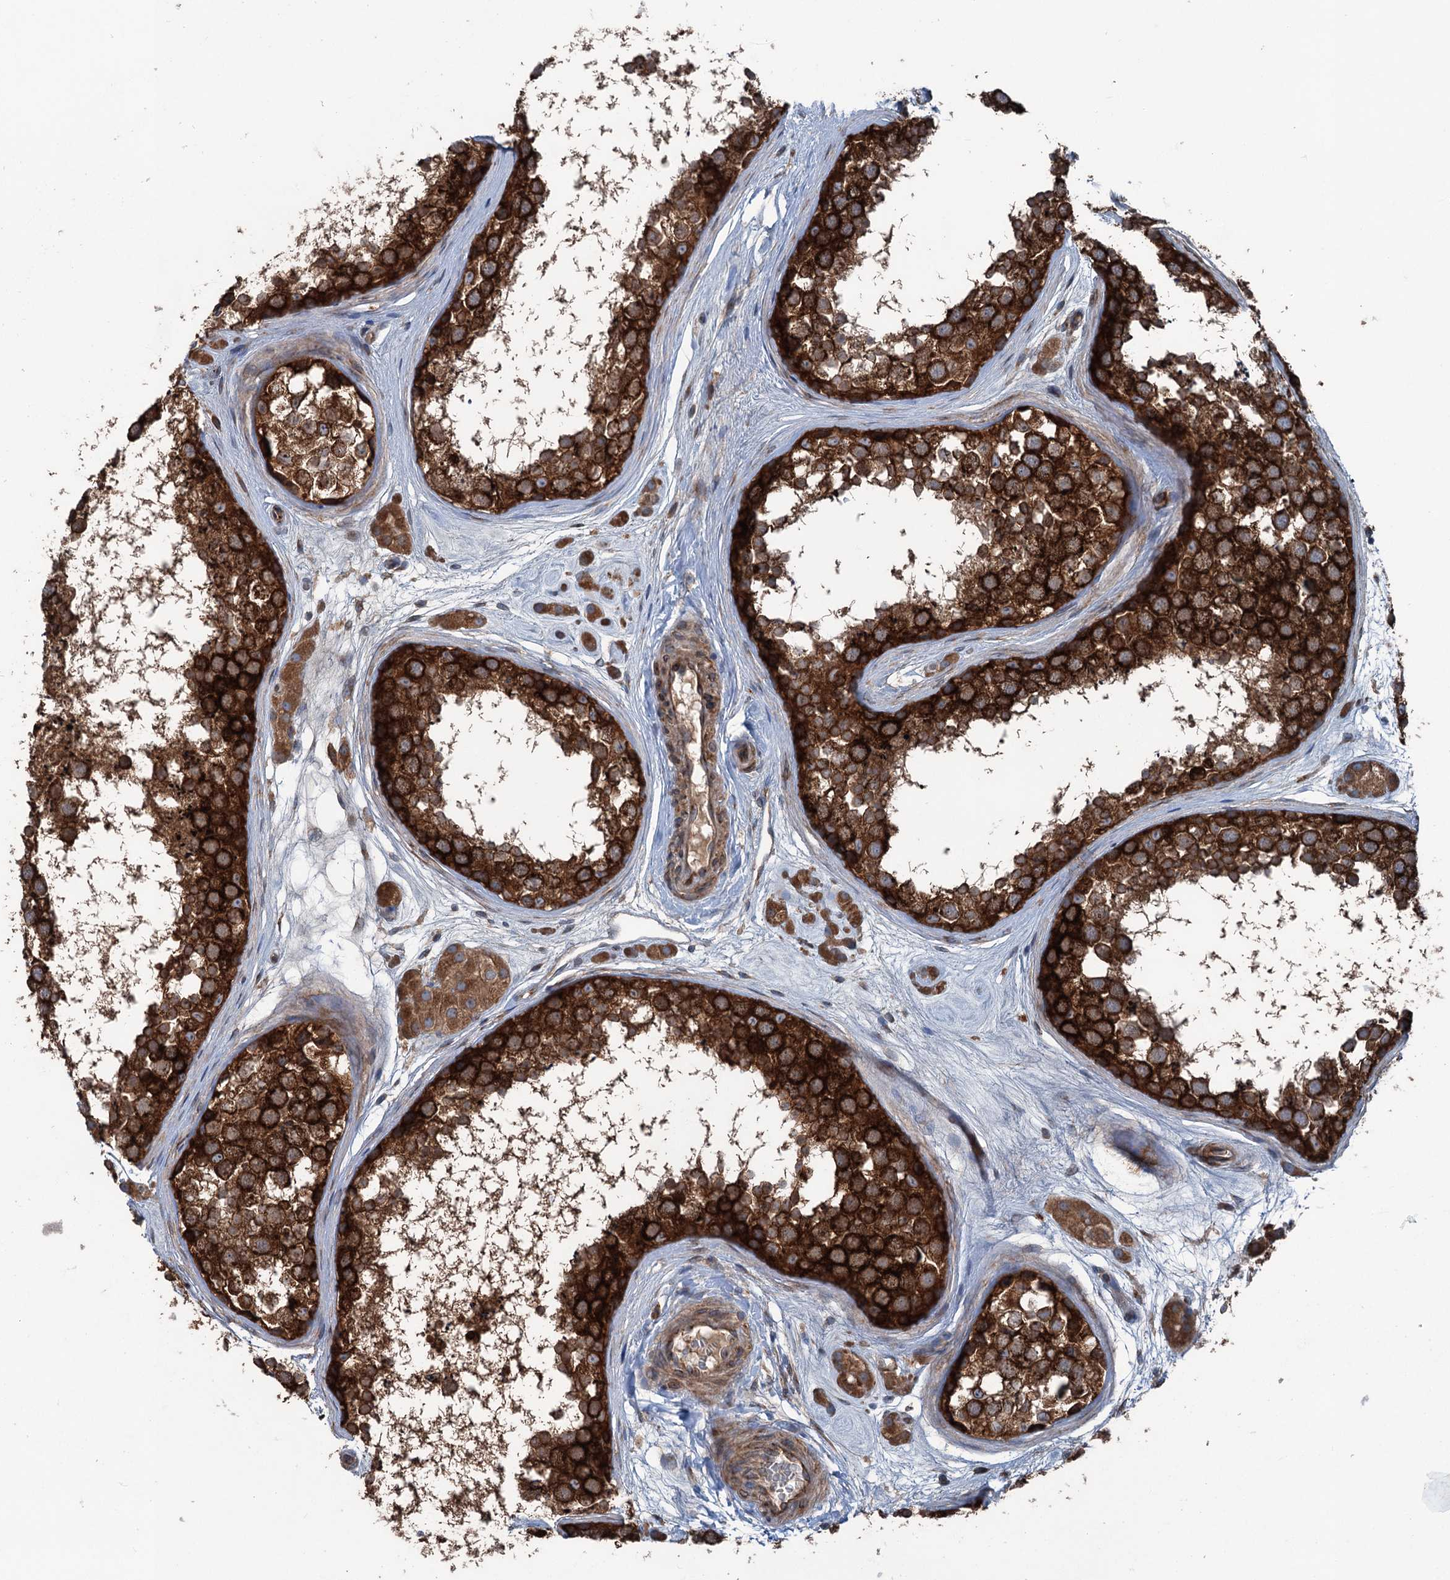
{"staining": {"intensity": "strong", "quantity": ">75%", "location": "cytoplasmic/membranous"}, "tissue": "testis", "cell_type": "Cells in seminiferous ducts", "image_type": "normal", "snomed": [{"axis": "morphology", "description": "Normal tissue, NOS"}, {"axis": "topography", "description": "Testis"}], "caption": "Immunohistochemistry (IHC) staining of normal testis, which shows high levels of strong cytoplasmic/membranous positivity in approximately >75% of cells in seminiferous ducts indicating strong cytoplasmic/membranous protein positivity. The staining was performed using DAB (brown) for protein detection and nuclei were counterstained in hematoxylin (blue).", "gene": "CALCOCO1", "patient": {"sex": "male", "age": 56}}